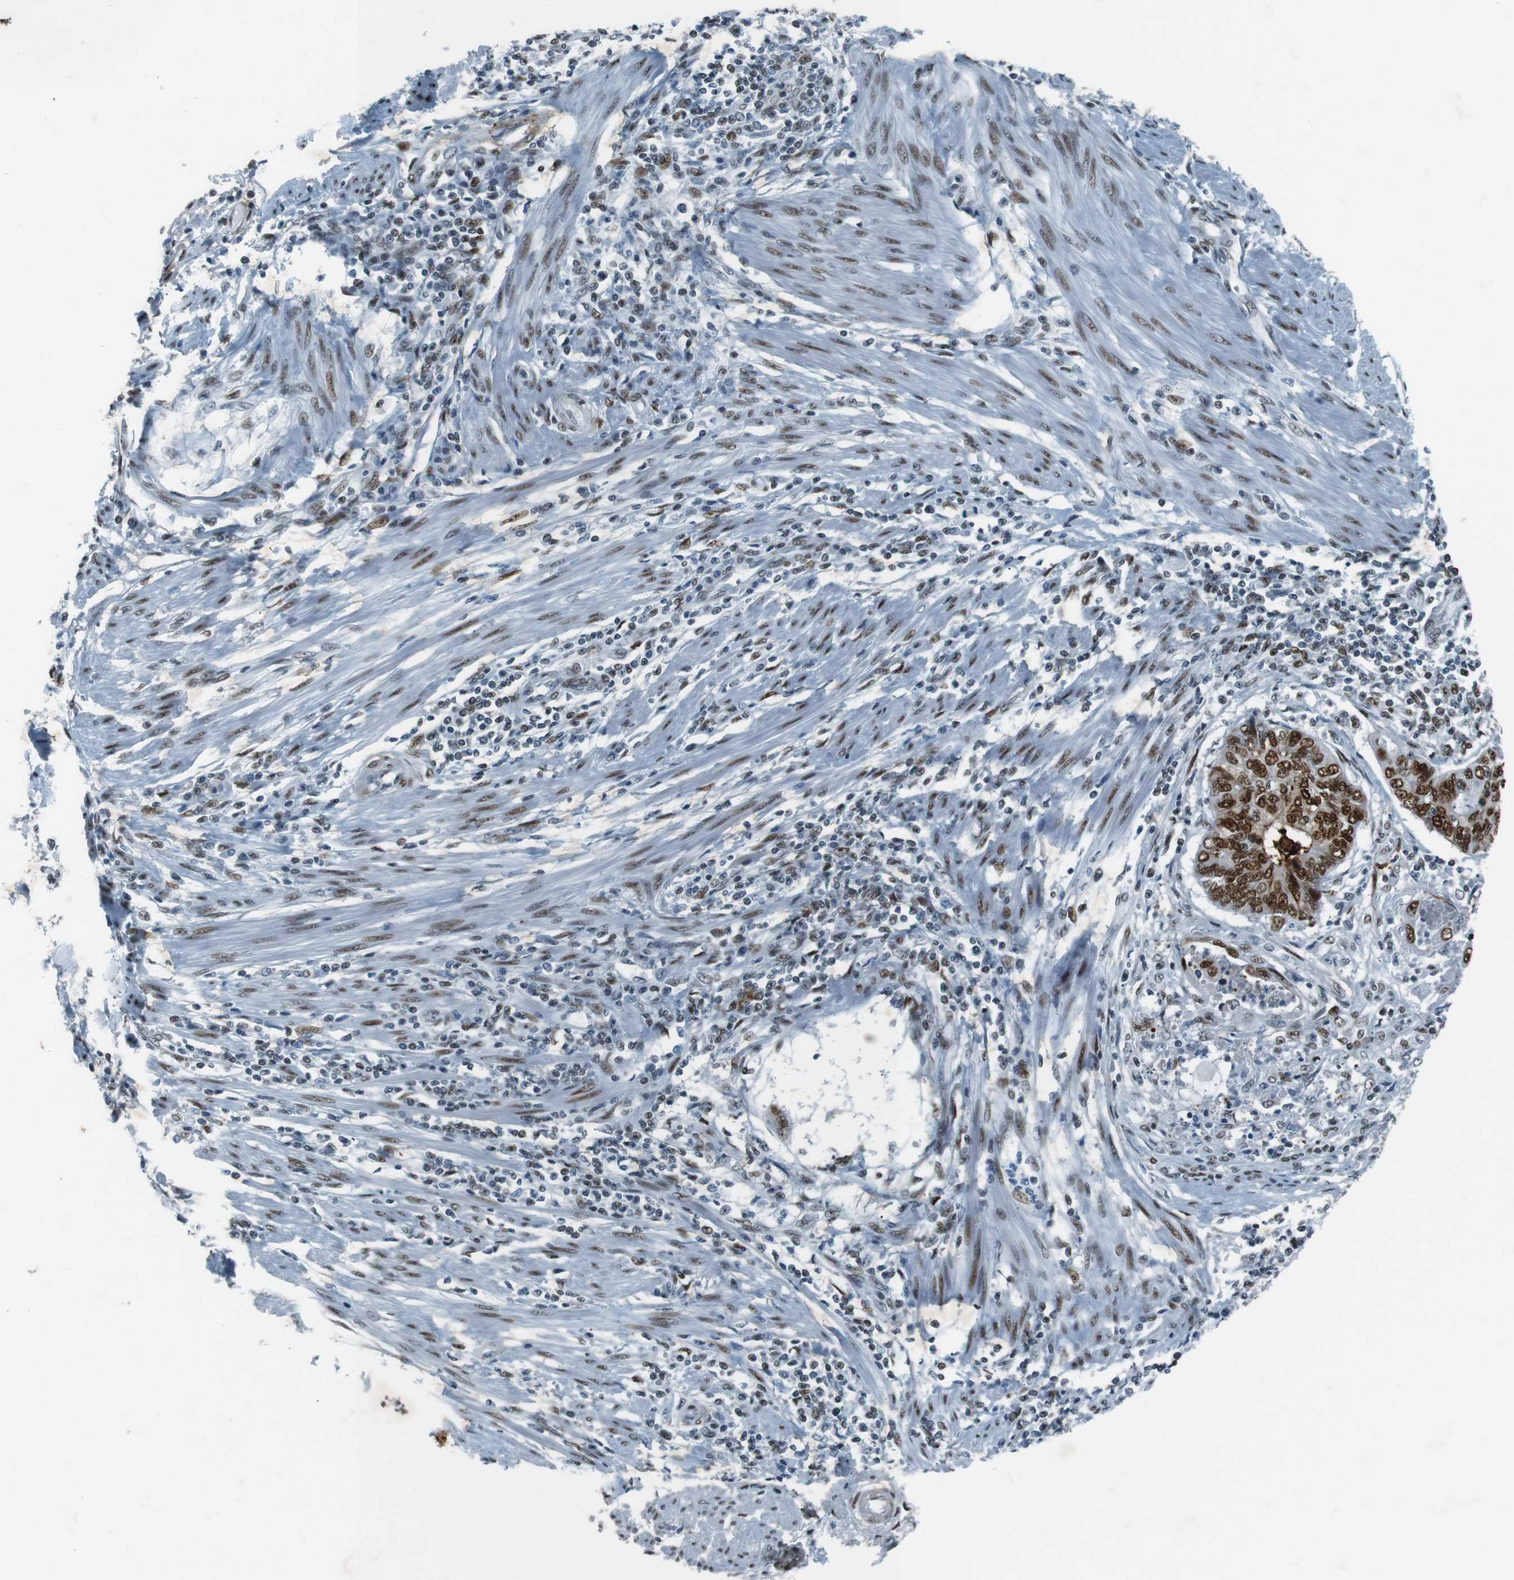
{"staining": {"intensity": "strong", "quantity": ">75%", "location": "nuclear"}, "tissue": "endometrial cancer", "cell_type": "Tumor cells", "image_type": "cancer", "snomed": [{"axis": "morphology", "description": "Adenocarcinoma, NOS"}, {"axis": "topography", "description": "Uterus"}, {"axis": "topography", "description": "Endometrium"}], "caption": "Protein staining by immunohistochemistry displays strong nuclear staining in approximately >75% of tumor cells in endometrial cancer.", "gene": "HEXIM1", "patient": {"sex": "female", "age": 70}}